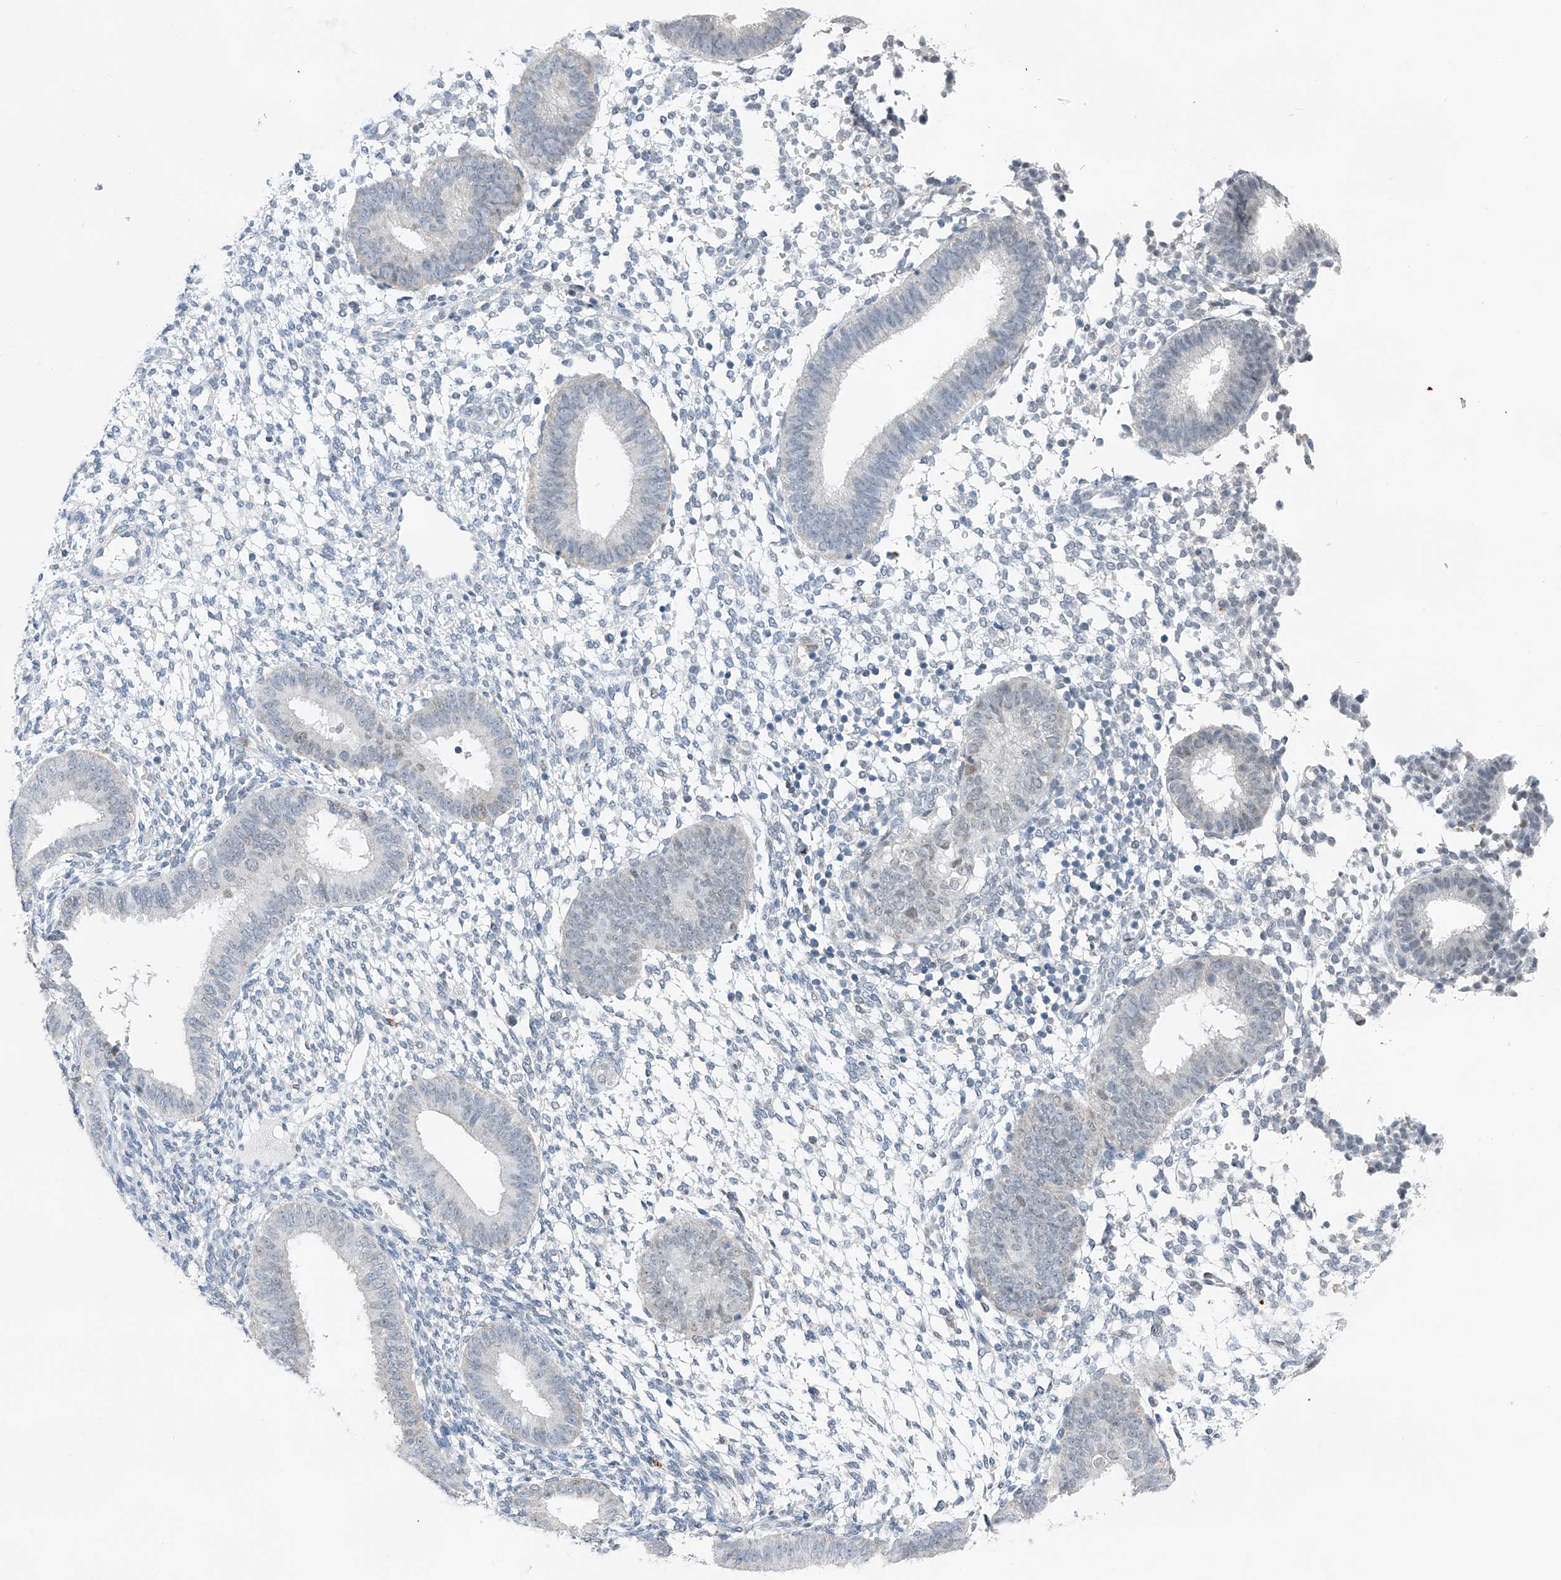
{"staining": {"intensity": "negative", "quantity": "none", "location": "none"}, "tissue": "endometrium", "cell_type": "Cells in endometrial stroma", "image_type": "normal", "snomed": [{"axis": "morphology", "description": "Normal tissue, NOS"}, {"axis": "topography", "description": "Uterus"}, {"axis": "topography", "description": "Endometrium"}], "caption": "An immunohistochemistry (IHC) histopathology image of unremarkable endometrium is shown. There is no staining in cells in endometrial stroma of endometrium. (DAB IHC visualized using brightfield microscopy, high magnification).", "gene": "KLF15", "patient": {"sex": "female", "age": 48}}